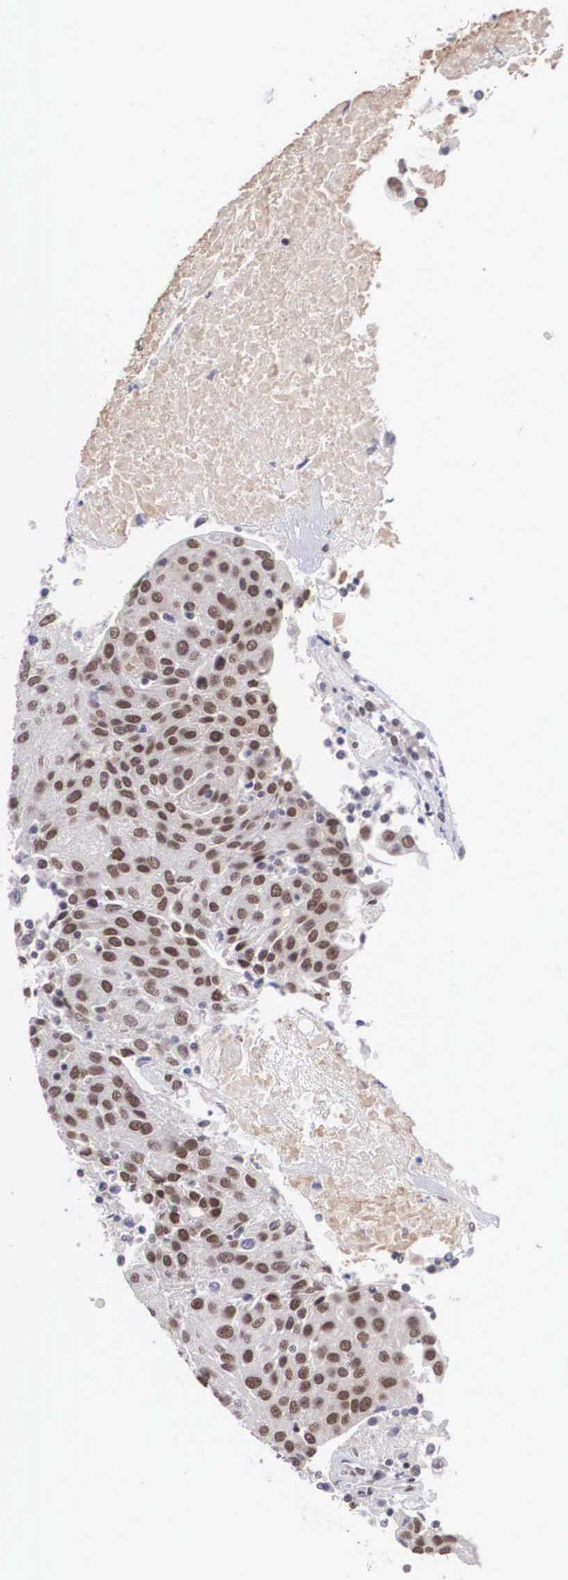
{"staining": {"intensity": "moderate", "quantity": ">75%", "location": "nuclear"}, "tissue": "urothelial cancer", "cell_type": "Tumor cells", "image_type": "cancer", "snomed": [{"axis": "morphology", "description": "Urothelial carcinoma, High grade"}, {"axis": "topography", "description": "Urinary bladder"}], "caption": "There is medium levels of moderate nuclear positivity in tumor cells of urothelial cancer, as demonstrated by immunohistochemical staining (brown color).", "gene": "MORC2", "patient": {"sex": "female", "age": 85}}